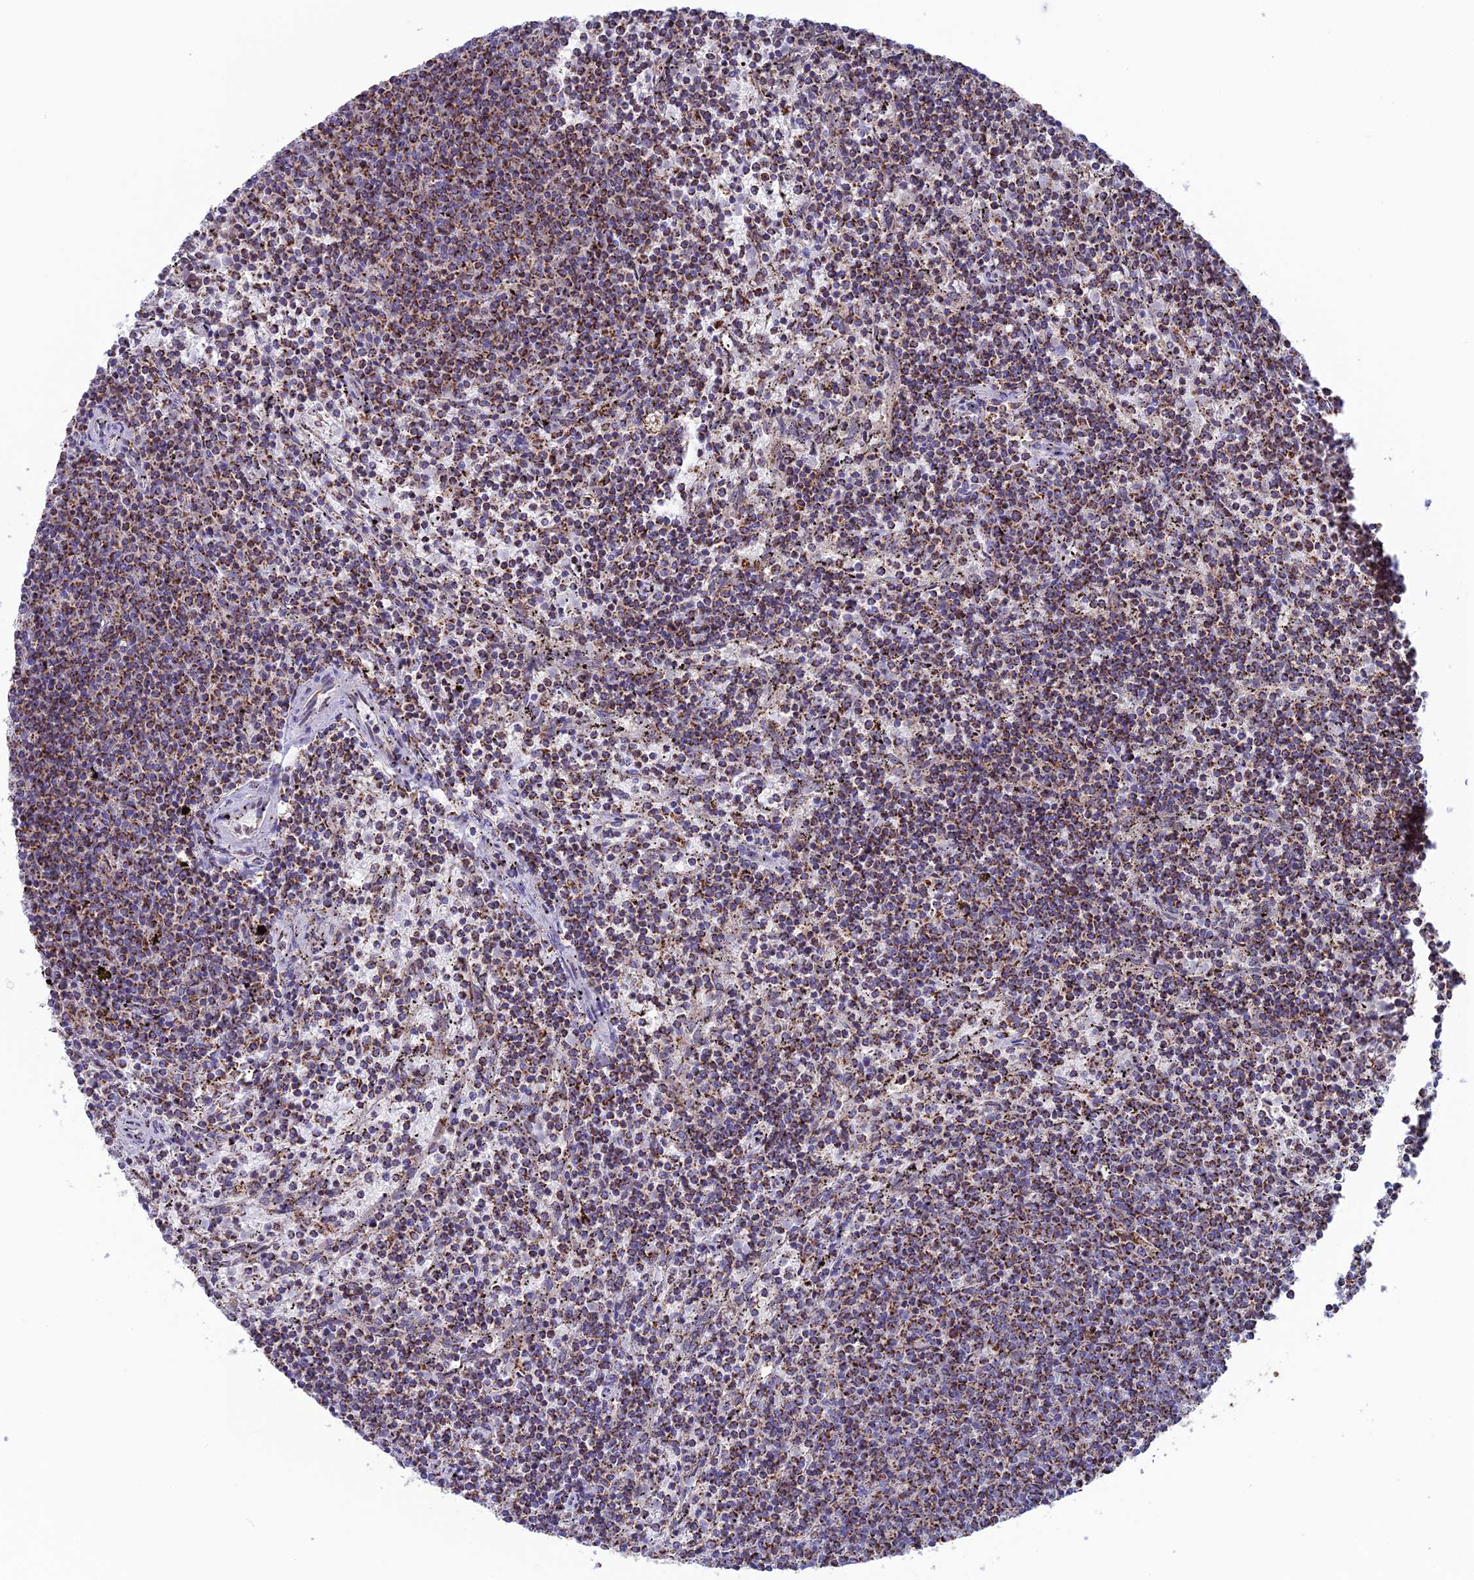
{"staining": {"intensity": "strong", "quantity": ">75%", "location": "cytoplasmic/membranous"}, "tissue": "lymphoma", "cell_type": "Tumor cells", "image_type": "cancer", "snomed": [{"axis": "morphology", "description": "Malignant lymphoma, non-Hodgkin's type, Low grade"}, {"axis": "topography", "description": "Spleen"}], "caption": "Malignant lymphoma, non-Hodgkin's type (low-grade) stained with a brown dye demonstrates strong cytoplasmic/membranous positive staining in about >75% of tumor cells.", "gene": "CS", "patient": {"sex": "female", "age": 50}}